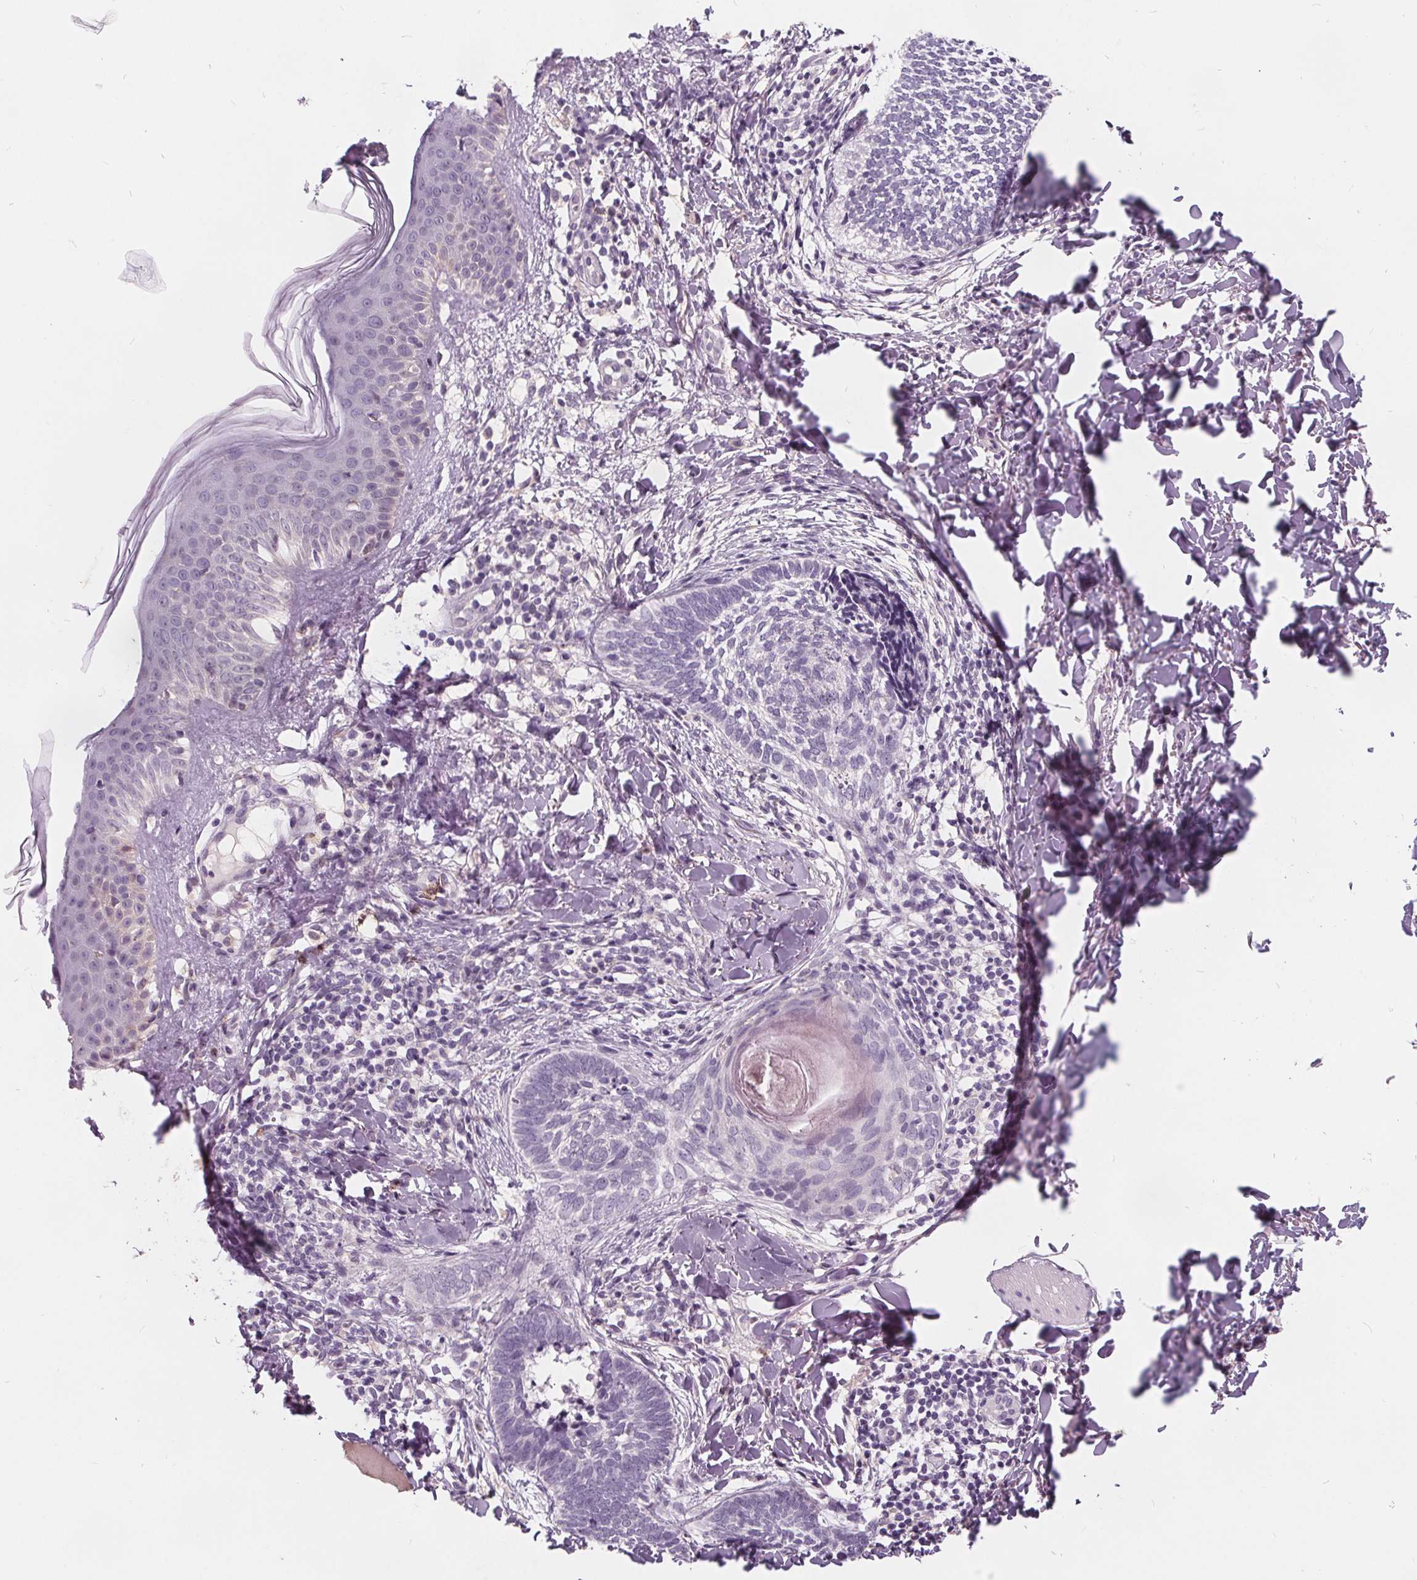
{"staining": {"intensity": "negative", "quantity": "none", "location": "none"}, "tissue": "skin cancer", "cell_type": "Tumor cells", "image_type": "cancer", "snomed": [{"axis": "morphology", "description": "Normal tissue, NOS"}, {"axis": "morphology", "description": "Basal cell carcinoma"}, {"axis": "topography", "description": "Skin"}], "caption": "This is an IHC photomicrograph of skin cancer. There is no staining in tumor cells.", "gene": "HAAO", "patient": {"sex": "male", "age": 46}}